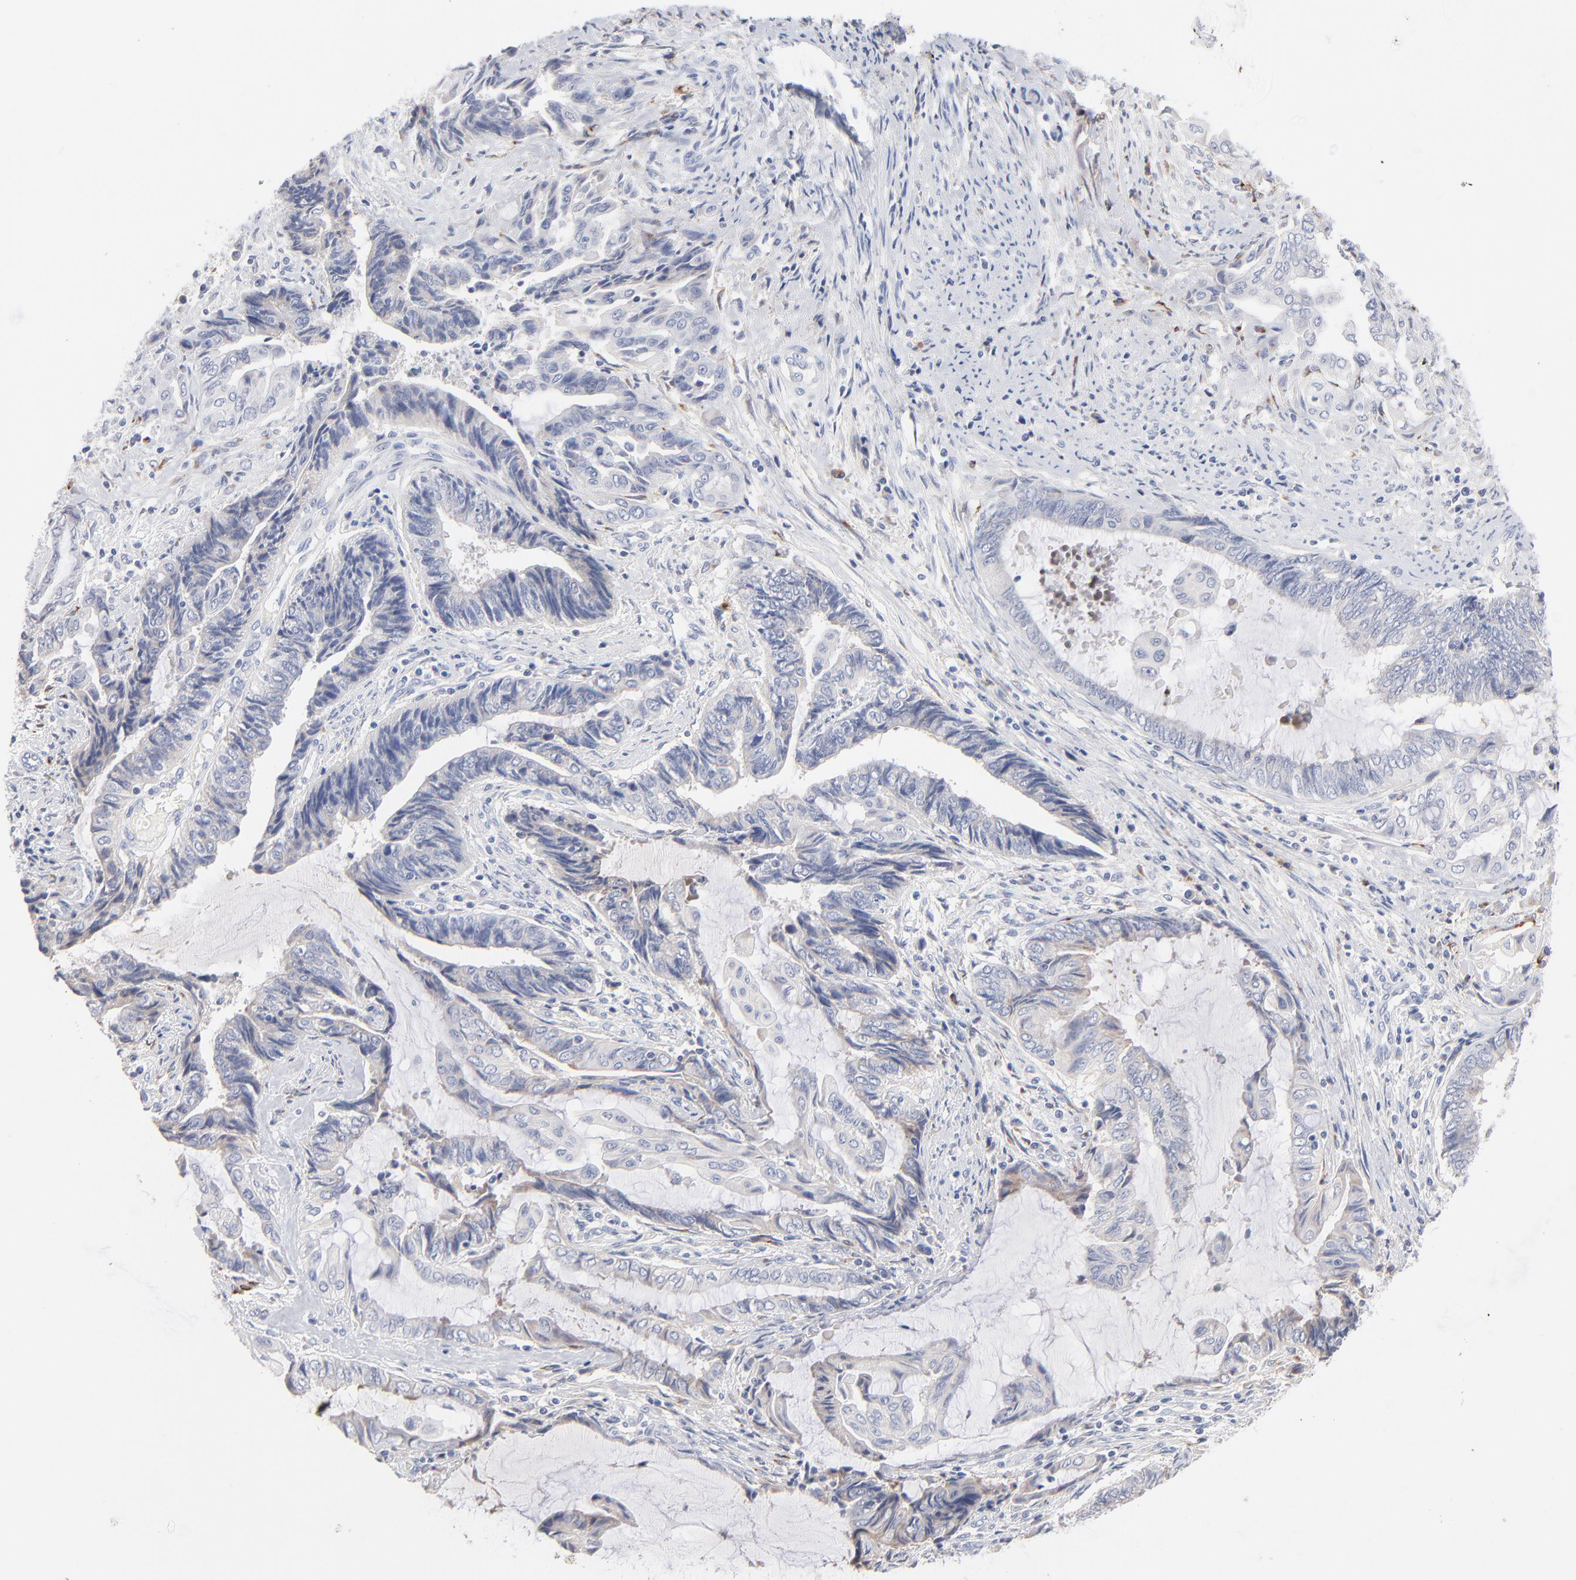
{"staining": {"intensity": "negative", "quantity": "none", "location": "none"}, "tissue": "endometrial cancer", "cell_type": "Tumor cells", "image_type": "cancer", "snomed": [{"axis": "morphology", "description": "Adenocarcinoma, NOS"}, {"axis": "topography", "description": "Uterus"}, {"axis": "topography", "description": "Endometrium"}], "caption": "Immunohistochemical staining of human endometrial cancer demonstrates no significant expression in tumor cells.", "gene": "F12", "patient": {"sex": "female", "age": 70}}